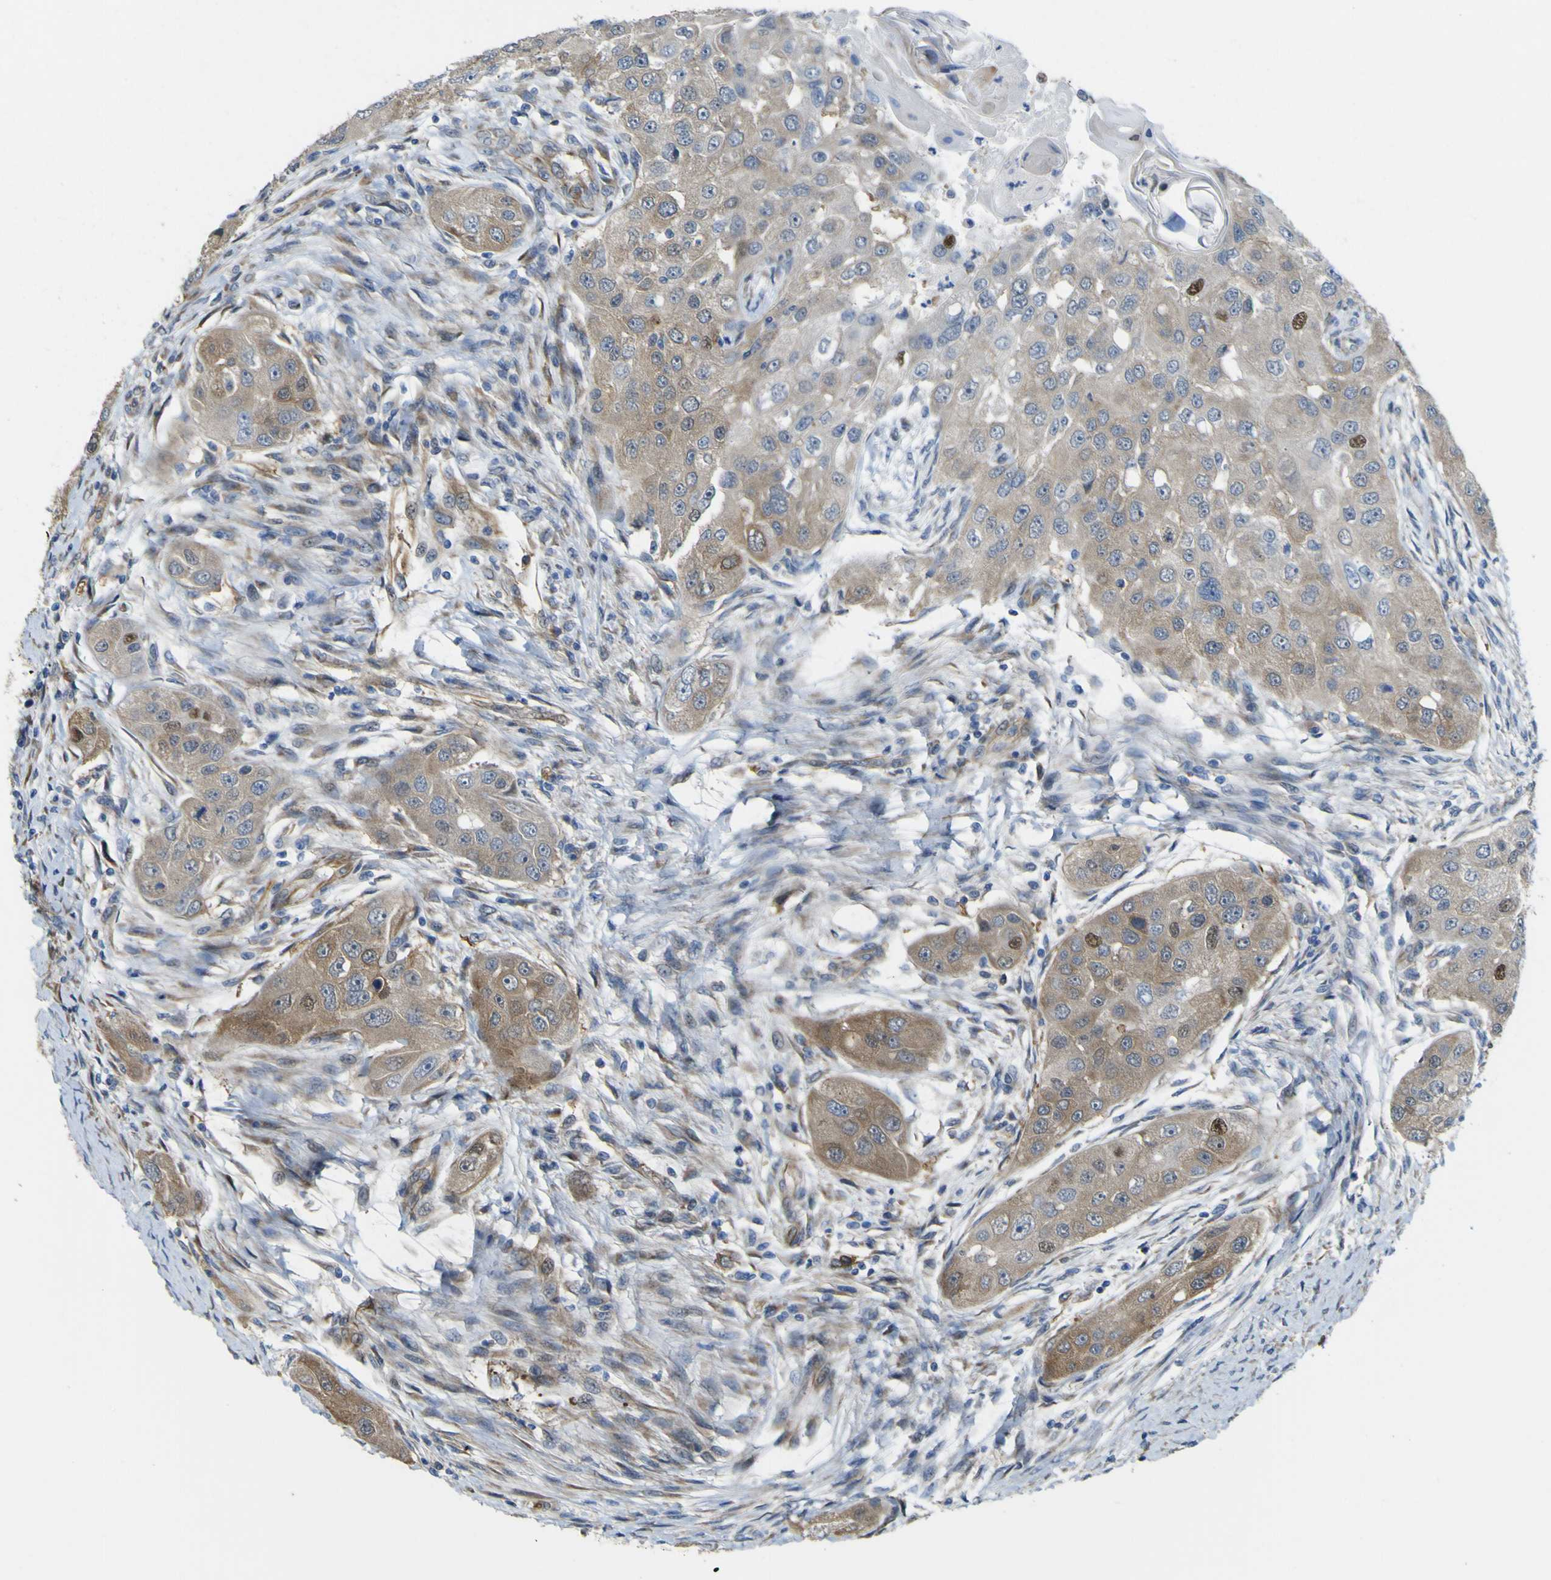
{"staining": {"intensity": "moderate", "quantity": ">75%", "location": "cytoplasmic/membranous,nuclear"}, "tissue": "head and neck cancer", "cell_type": "Tumor cells", "image_type": "cancer", "snomed": [{"axis": "morphology", "description": "Normal tissue, NOS"}, {"axis": "morphology", "description": "Squamous cell carcinoma, NOS"}, {"axis": "topography", "description": "Skeletal muscle"}, {"axis": "topography", "description": "Head-Neck"}], "caption": "Immunohistochemical staining of head and neck cancer shows medium levels of moderate cytoplasmic/membranous and nuclear protein expression in approximately >75% of tumor cells.", "gene": "JPH1", "patient": {"sex": "male", "age": 51}}